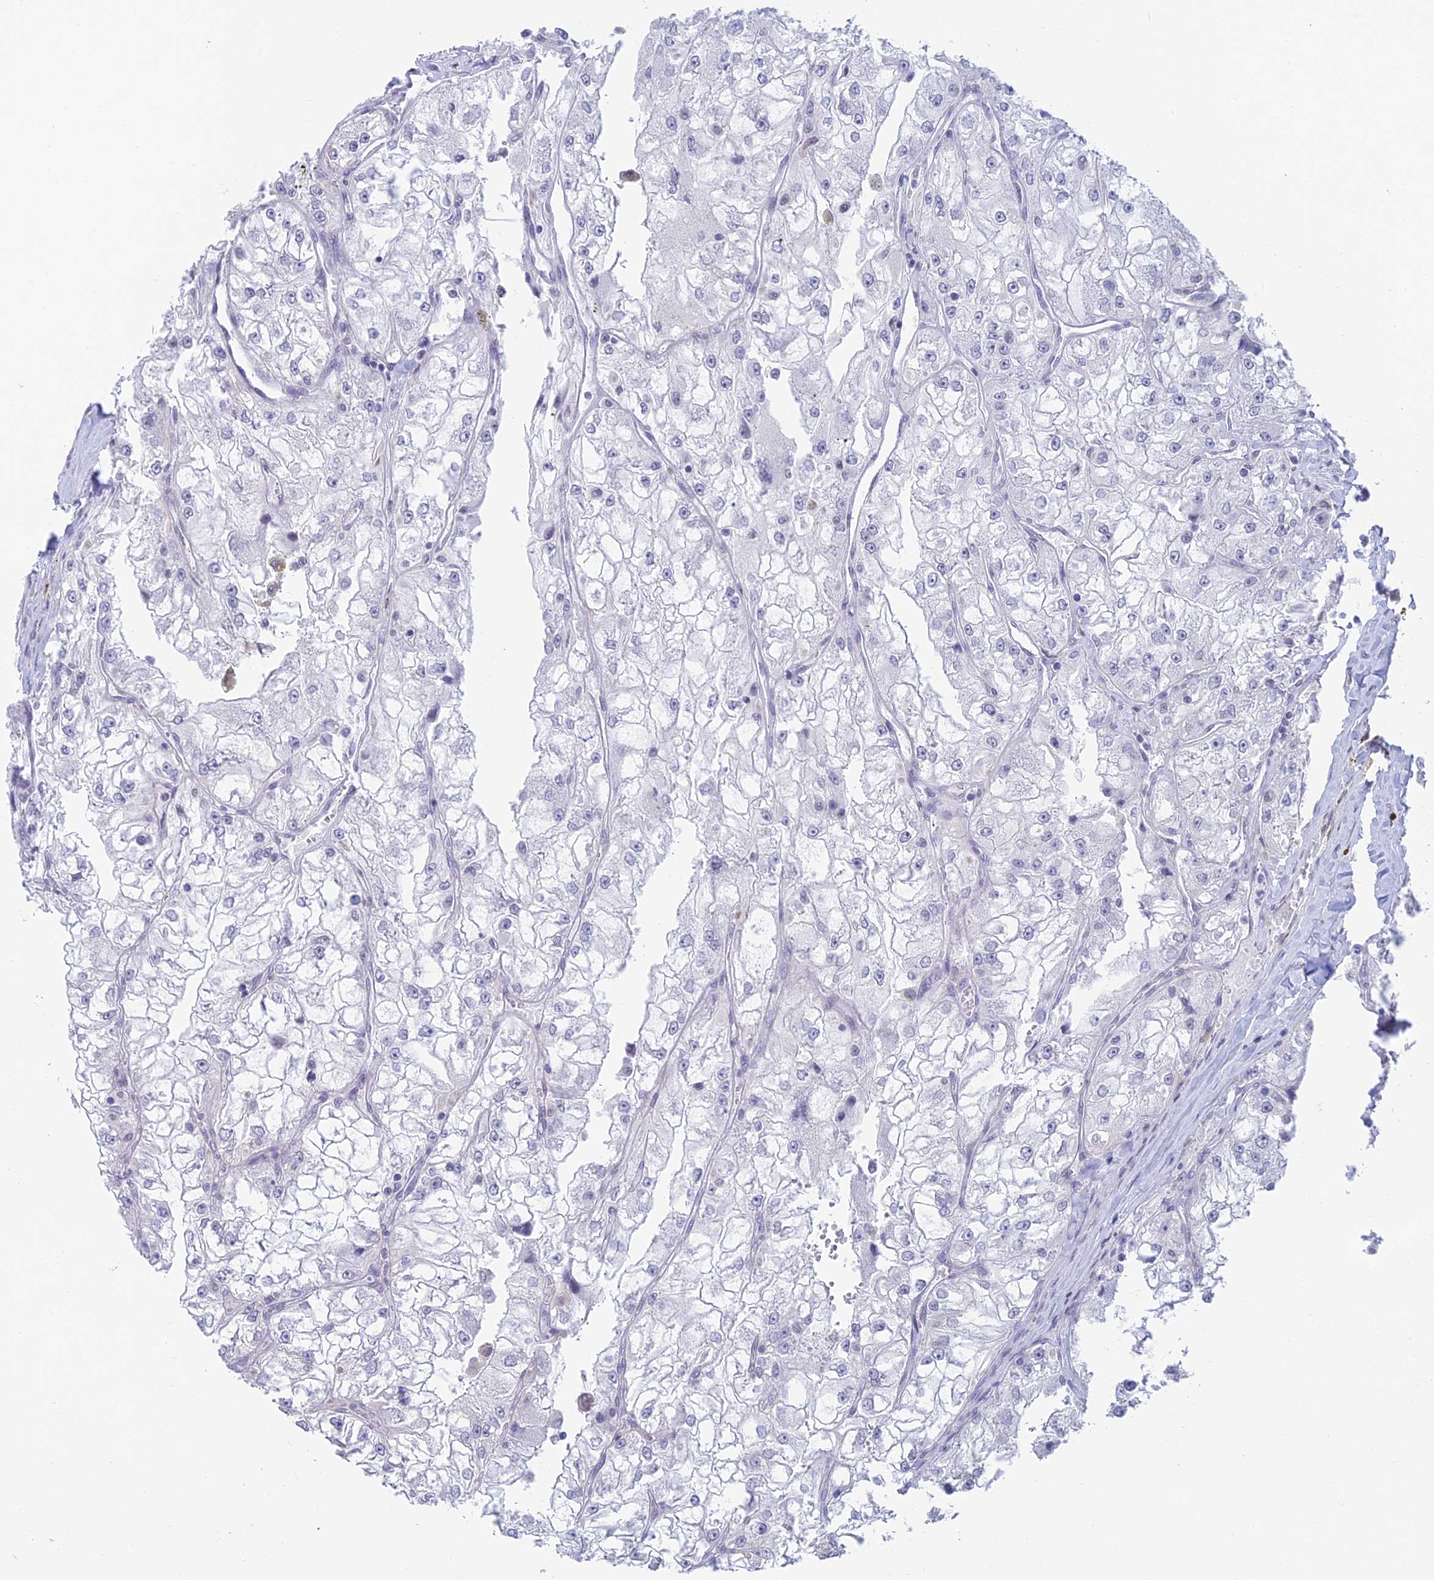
{"staining": {"intensity": "negative", "quantity": "none", "location": "none"}, "tissue": "renal cancer", "cell_type": "Tumor cells", "image_type": "cancer", "snomed": [{"axis": "morphology", "description": "Adenocarcinoma, NOS"}, {"axis": "topography", "description": "Kidney"}], "caption": "This is an immunohistochemistry histopathology image of adenocarcinoma (renal). There is no staining in tumor cells.", "gene": "REXO5", "patient": {"sex": "female", "age": 72}}